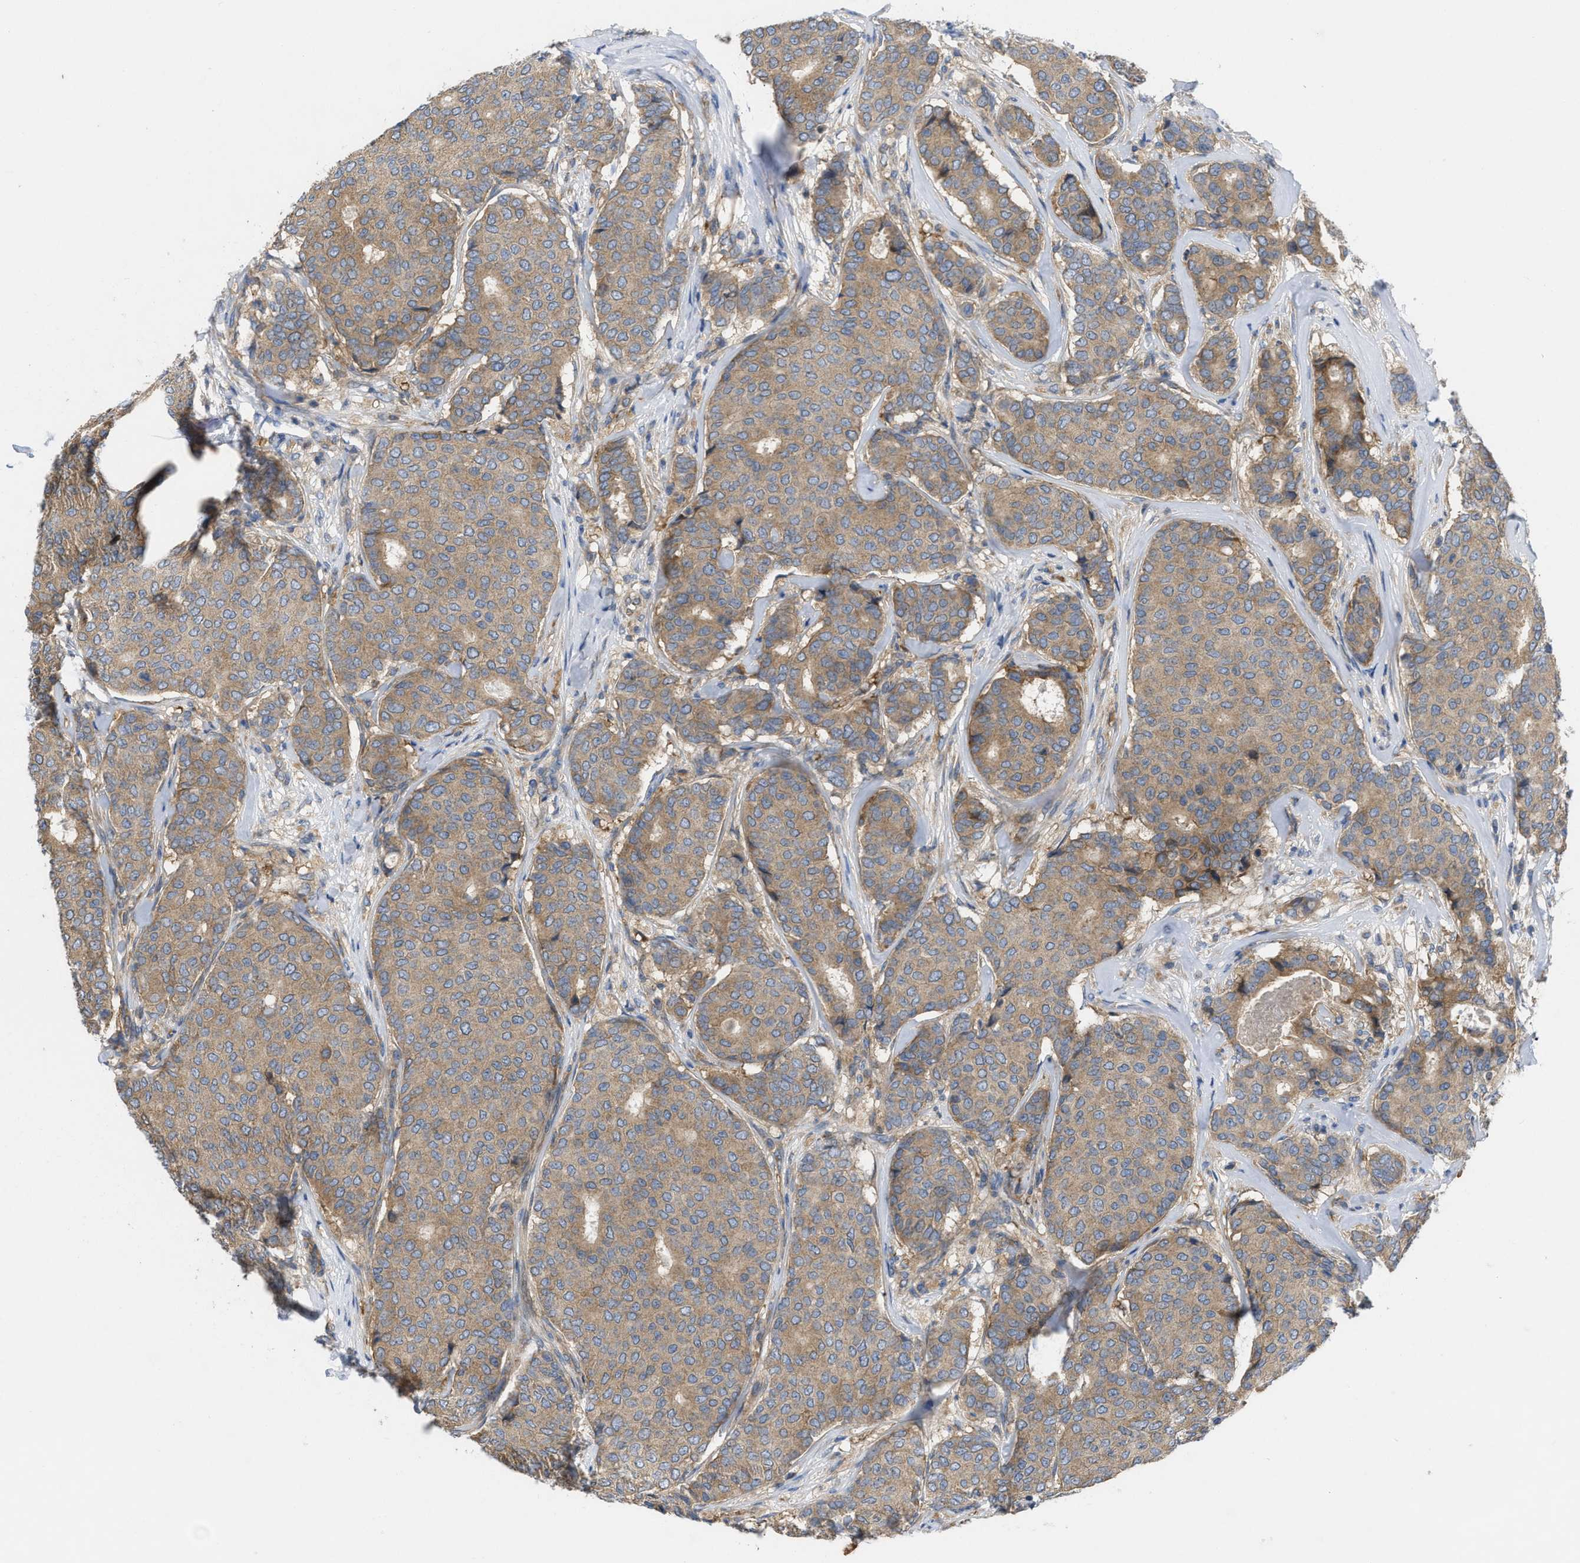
{"staining": {"intensity": "moderate", "quantity": ">75%", "location": "cytoplasmic/membranous"}, "tissue": "breast cancer", "cell_type": "Tumor cells", "image_type": "cancer", "snomed": [{"axis": "morphology", "description": "Duct carcinoma"}, {"axis": "topography", "description": "Breast"}], "caption": "Tumor cells reveal moderate cytoplasmic/membranous expression in about >75% of cells in breast intraductal carcinoma.", "gene": "TMEM131", "patient": {"sex": "female", "age": 75}}